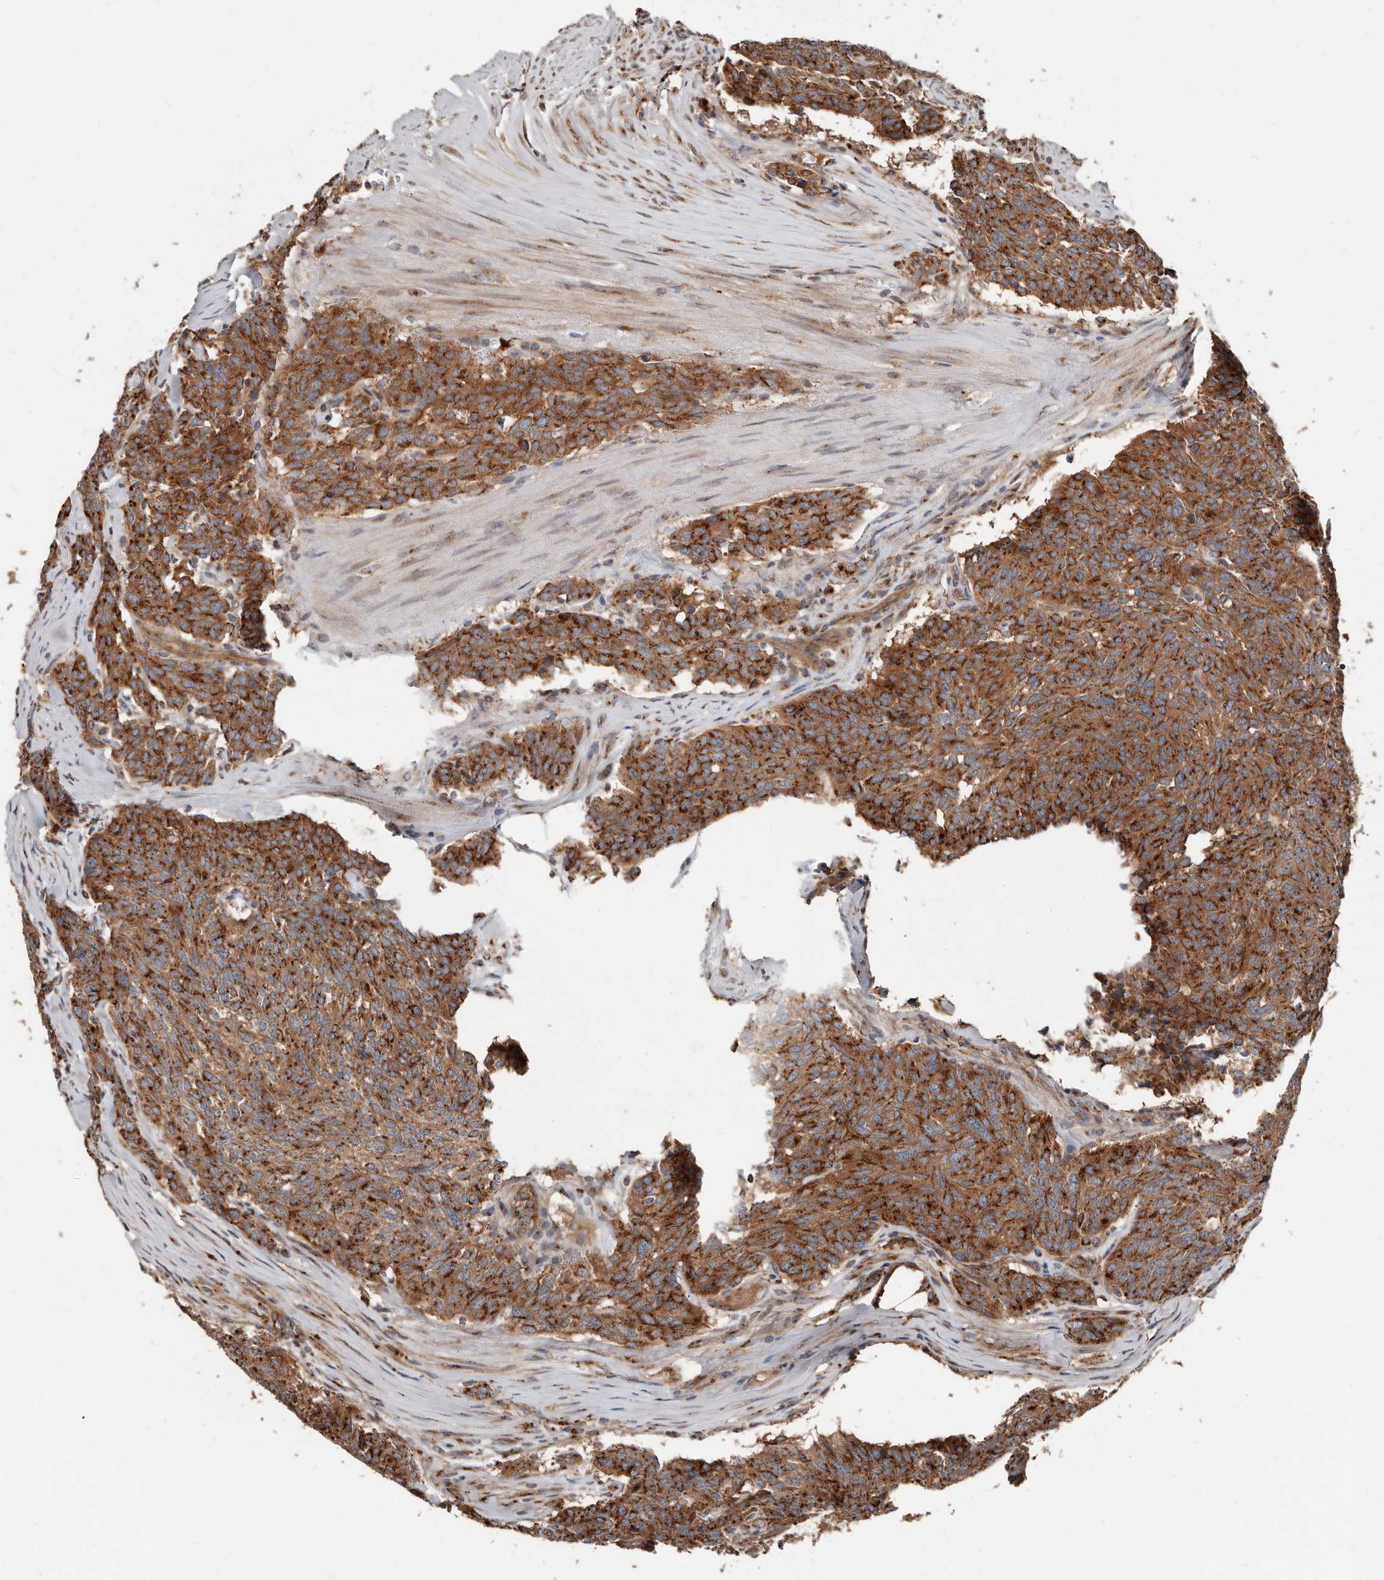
{"staining": {"intensity": "strong", "quantity": ">75%", "location": "cytoplasmic/membranous"}, "tissue": "carcinoid", "cell_type": "Tumor cells", "image_type": "cancer", "snomed": [{"axis": "morphology", "description": "Carcinoid, malignant, NOS"}, {"axis": "topography", "description": "Lung"}], "caption": "Immunohistochemical staining of human carcinoid shows high levels of strong cytoplasmic/membranous protein positivity in approximately >75% of tumor cells.", "gene": "COG1", "patient": {"sex": "female", "age": 46}}